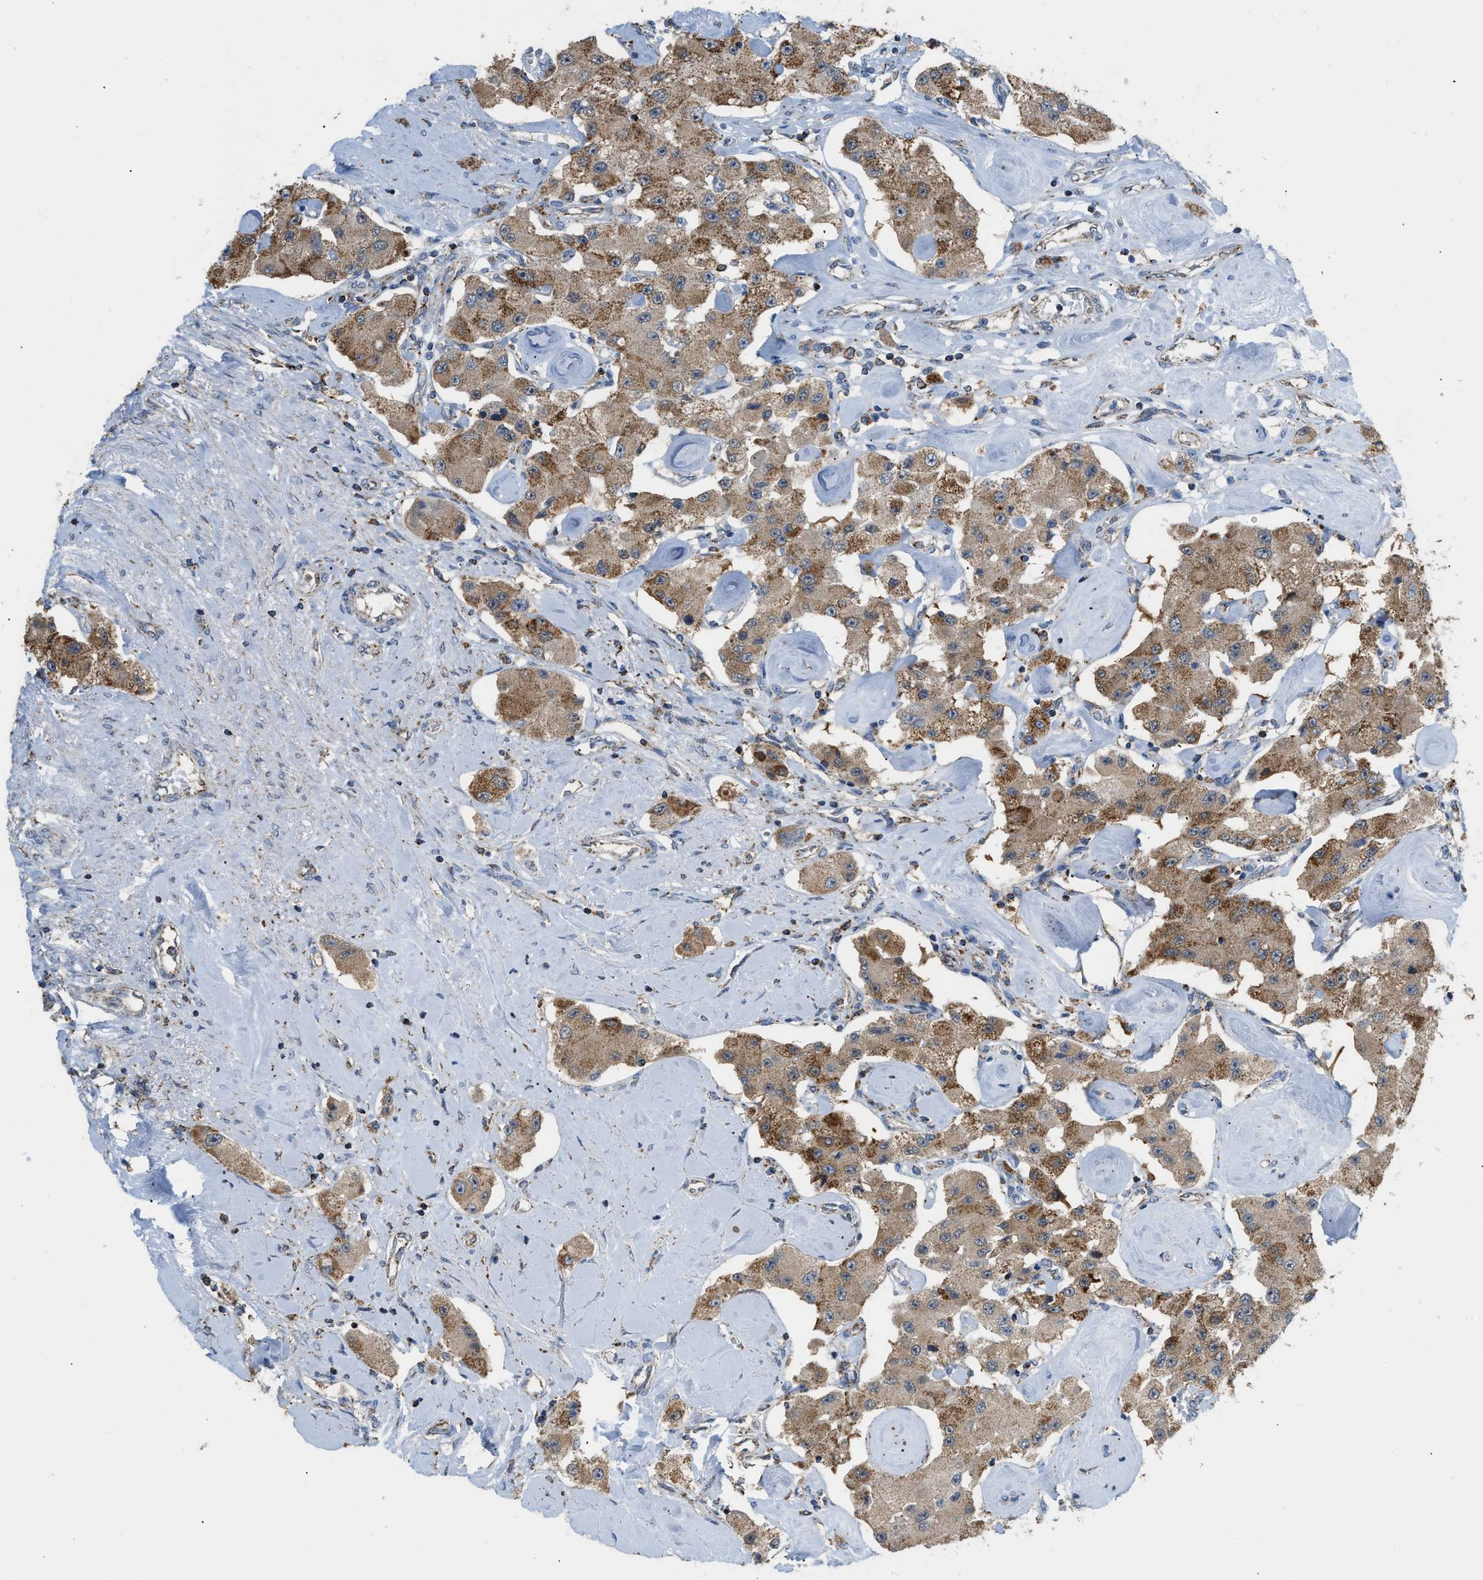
{"staining": {"intensity": "moderate", "quantity": ">75%", "location": "cytoplasmic/membranous"}, "tissue": "carcinoid", "cell_type": "Tumor cells", "image_type": "cancer", "snomed": [{"axis": "morphology", "description": "Carcinoid, malignant, NOS"}, {"axis": "topography", "description": "Pancreas"}], "caption": "Human malignant carcinoid stained for a protein (brown) shows moderate cytoplasmic/membranous positive positivity in about >75% of tumor cells.", "gene": "ETFB", "patient": {"sex": "male", "age": 41}}